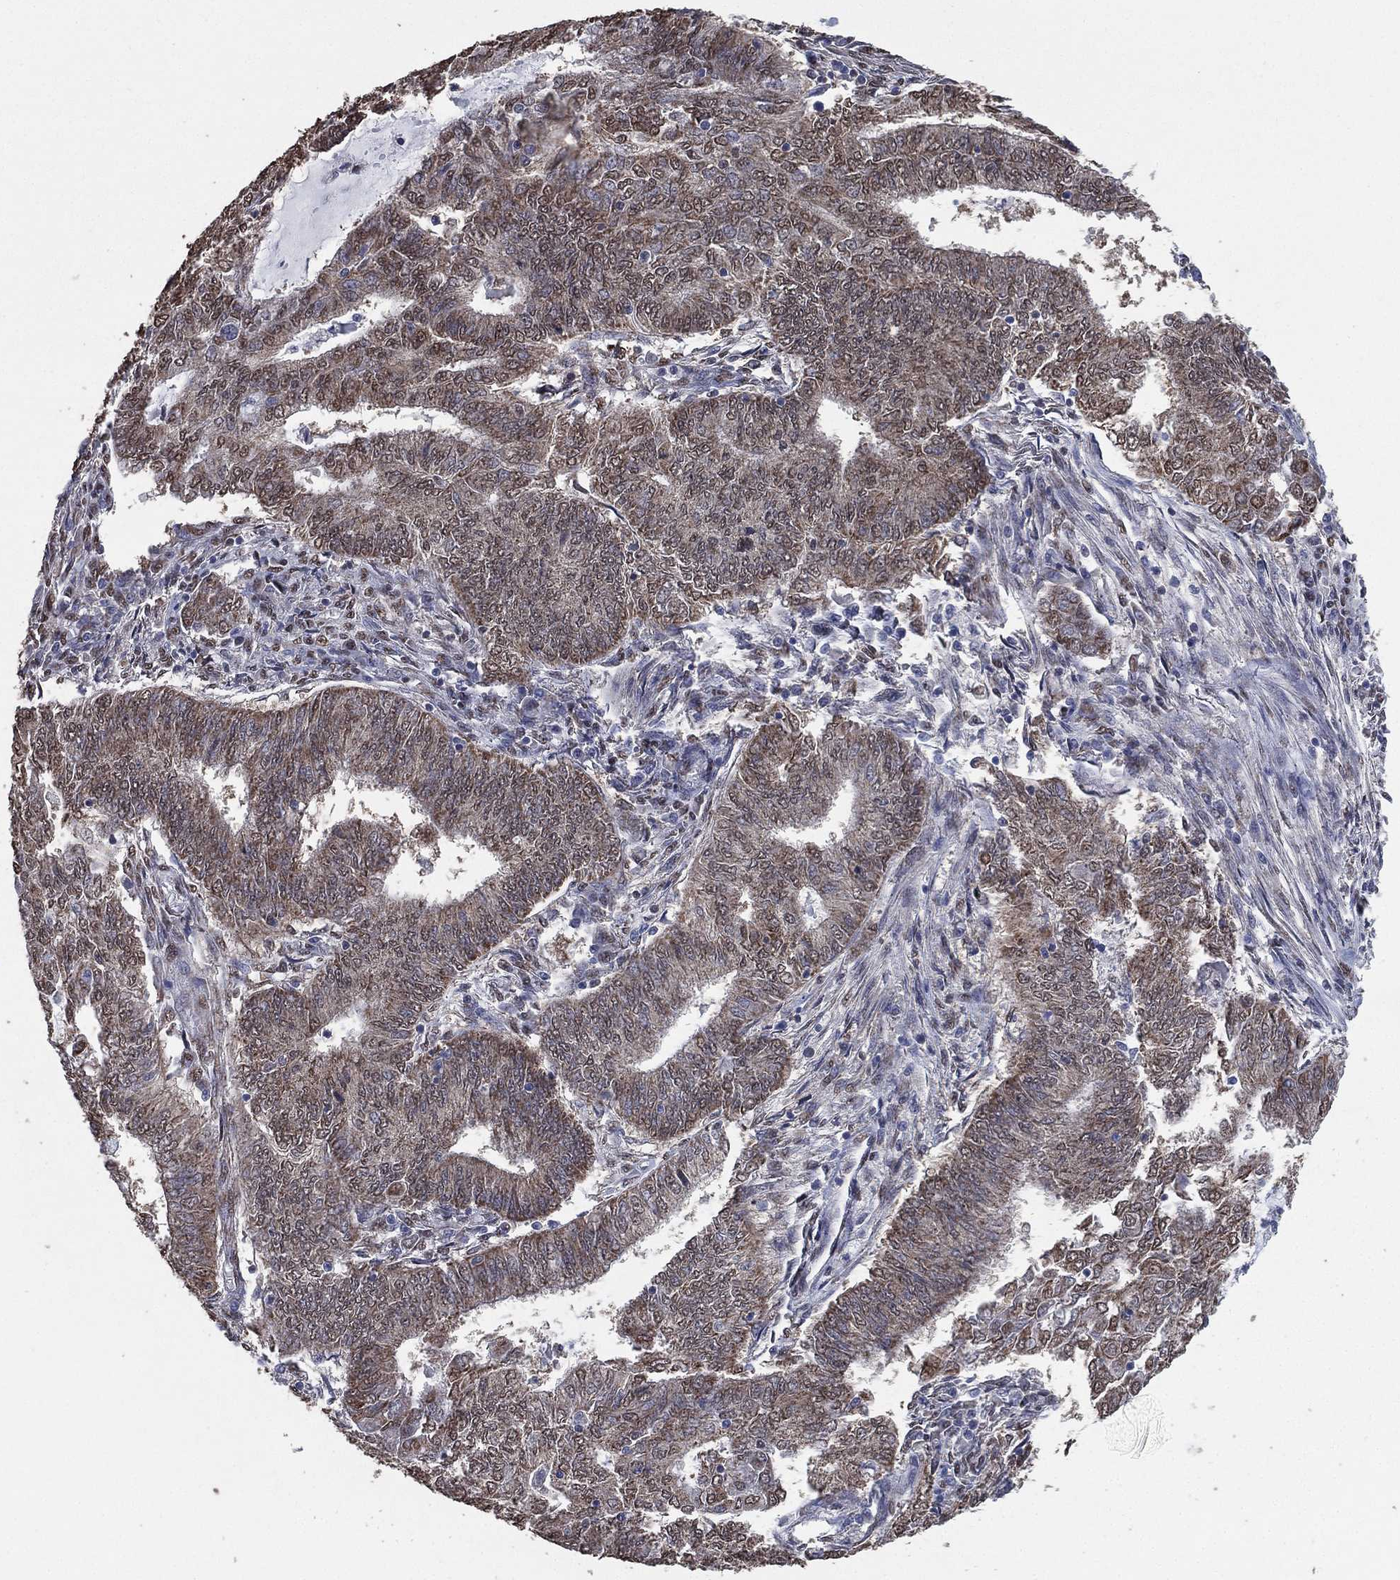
{"staining": {"intensity": "moderate", "quantity": "<25%", "location": "cytoplasmic/membranous"}, "tissue": "endometrial cancer", "cell_type": "Tumor cells", "image_type": "cancer", "snomed": [{"axis": "morphology", "description": "Adenocarcinoma, NOS"}, {"axis": "topography", "description": "Endometrium"}], "caption": "There is low levels of moderate cytoplasmic/membranous positivity in tumor cells of endometrial cancer (adenocarcinoma), as demonstrated by immunohistochemical staining (brown color).", "gene": "ALDH7A1", "patient": {"sex": "female", "age": 62}}